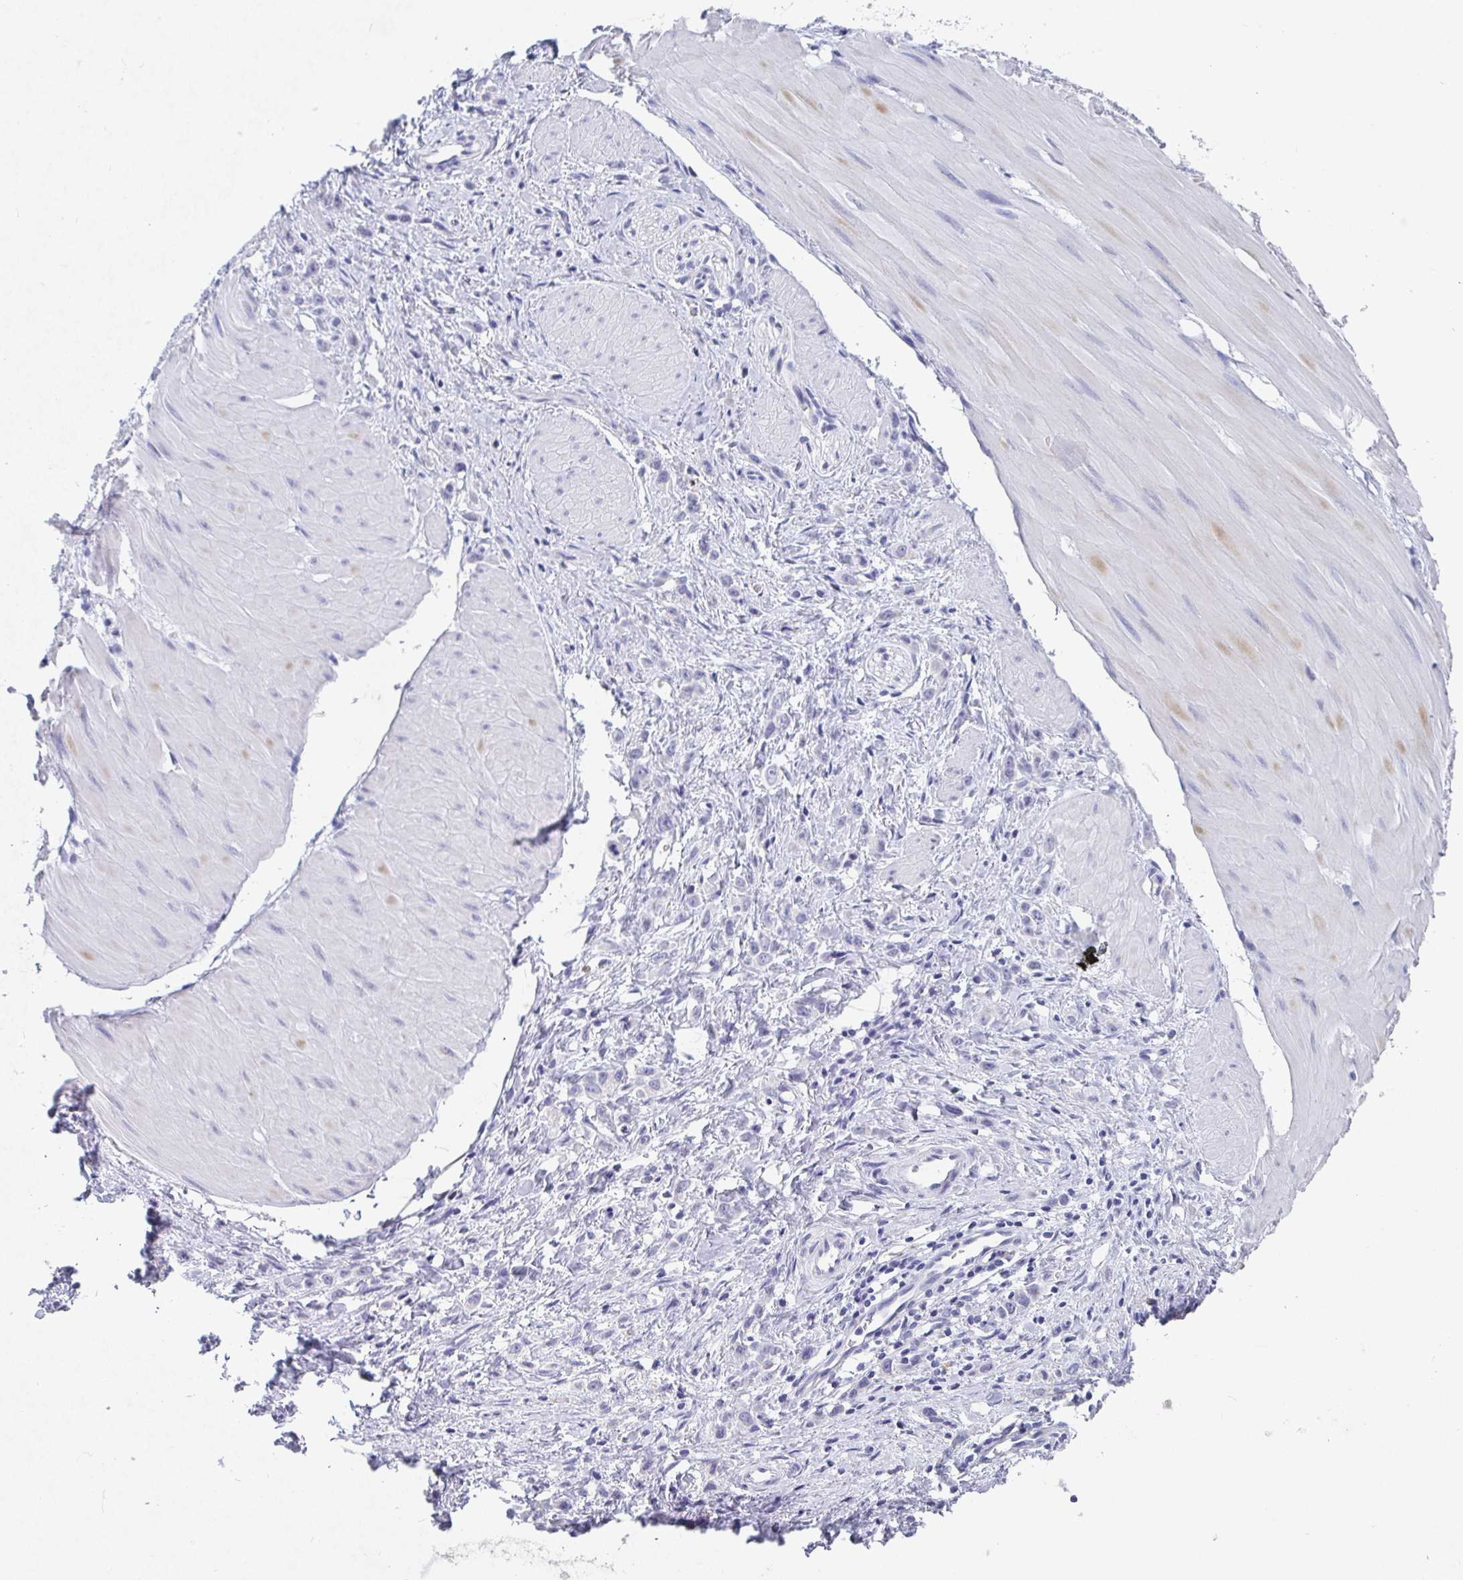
{"staining": {"intensity": "negative", "quantity": "none", "location": "none"}, "tissue": "stomach cancer", "cell_type": "Tumor cells", "image_type": "cancer", "snomed": [{"axis": "morphology", "description": "Adenocarcinoma, NOS"}, {"axis": "topography", "description": "Stomach"}], "caption": "High magnification brightfield microscopy of stomach adenocarcinoma stained with DAB (3,3'-diaminobenzidine) (brown) and counterstained with hematoxylin (blue): tumor cells show no significant staining. (Brightfield microscopy of DAB (3,3'-diaminobenzidine) IHC at high magnification).", "gene": "TAS2R39", "patient": {"sex": "male", "age": 47}}